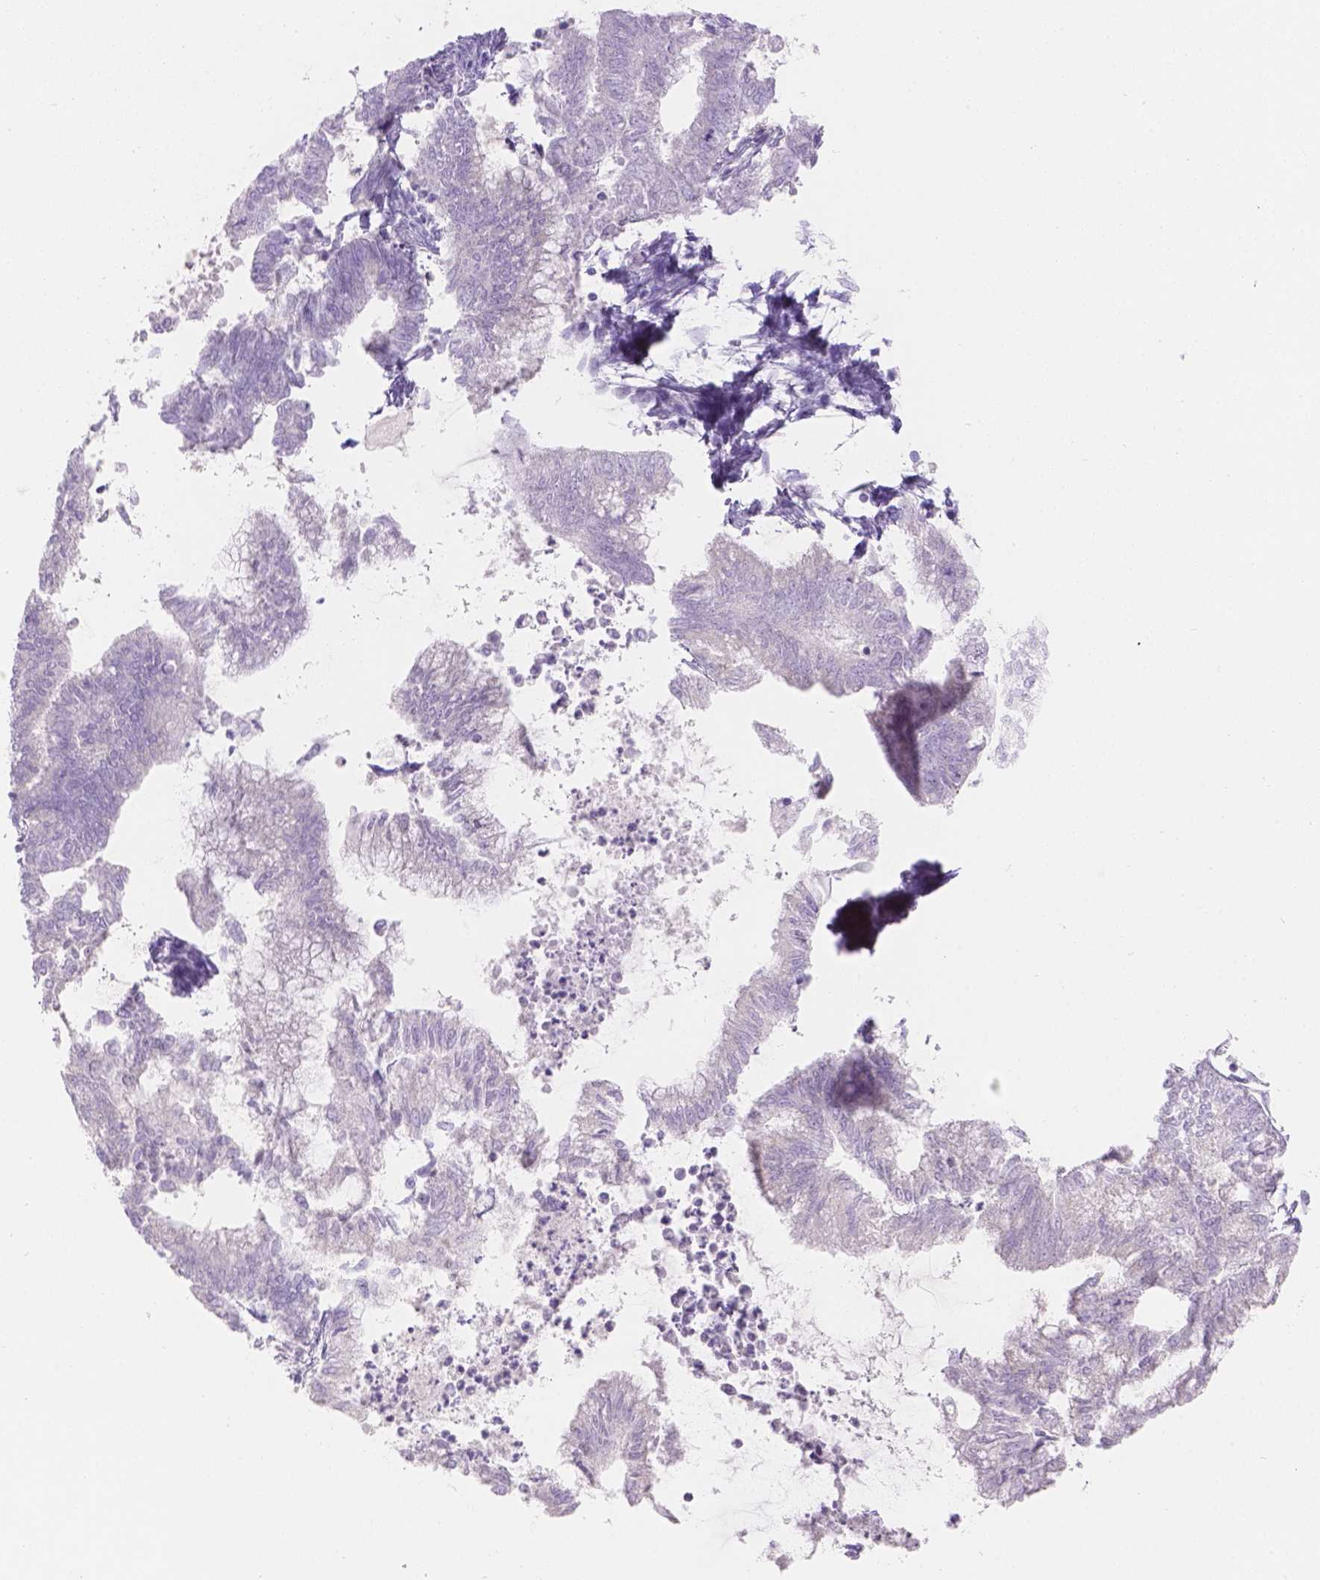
{"staining": {"intensity": "negative", "quantity": "none", "location": "none"}, "tissue": "endometrial cancer", "cell_type": "Tumor cells", "image_type": "cancer", "snomed": [{"axis": "morphology", "description": "Adenocarcinoma, NOS"}, {"axis": "topography", "description": "Endometrium"}], "caption": "An immunohistochemistry histopathology image of endometrial cancer (adenocarcinoma) is shown. There is no staining in tumor cells of endometrial cancer (adenocarcinoma).", "gene": "HTN3", "patient": {"sex": "female", "age": 79}}